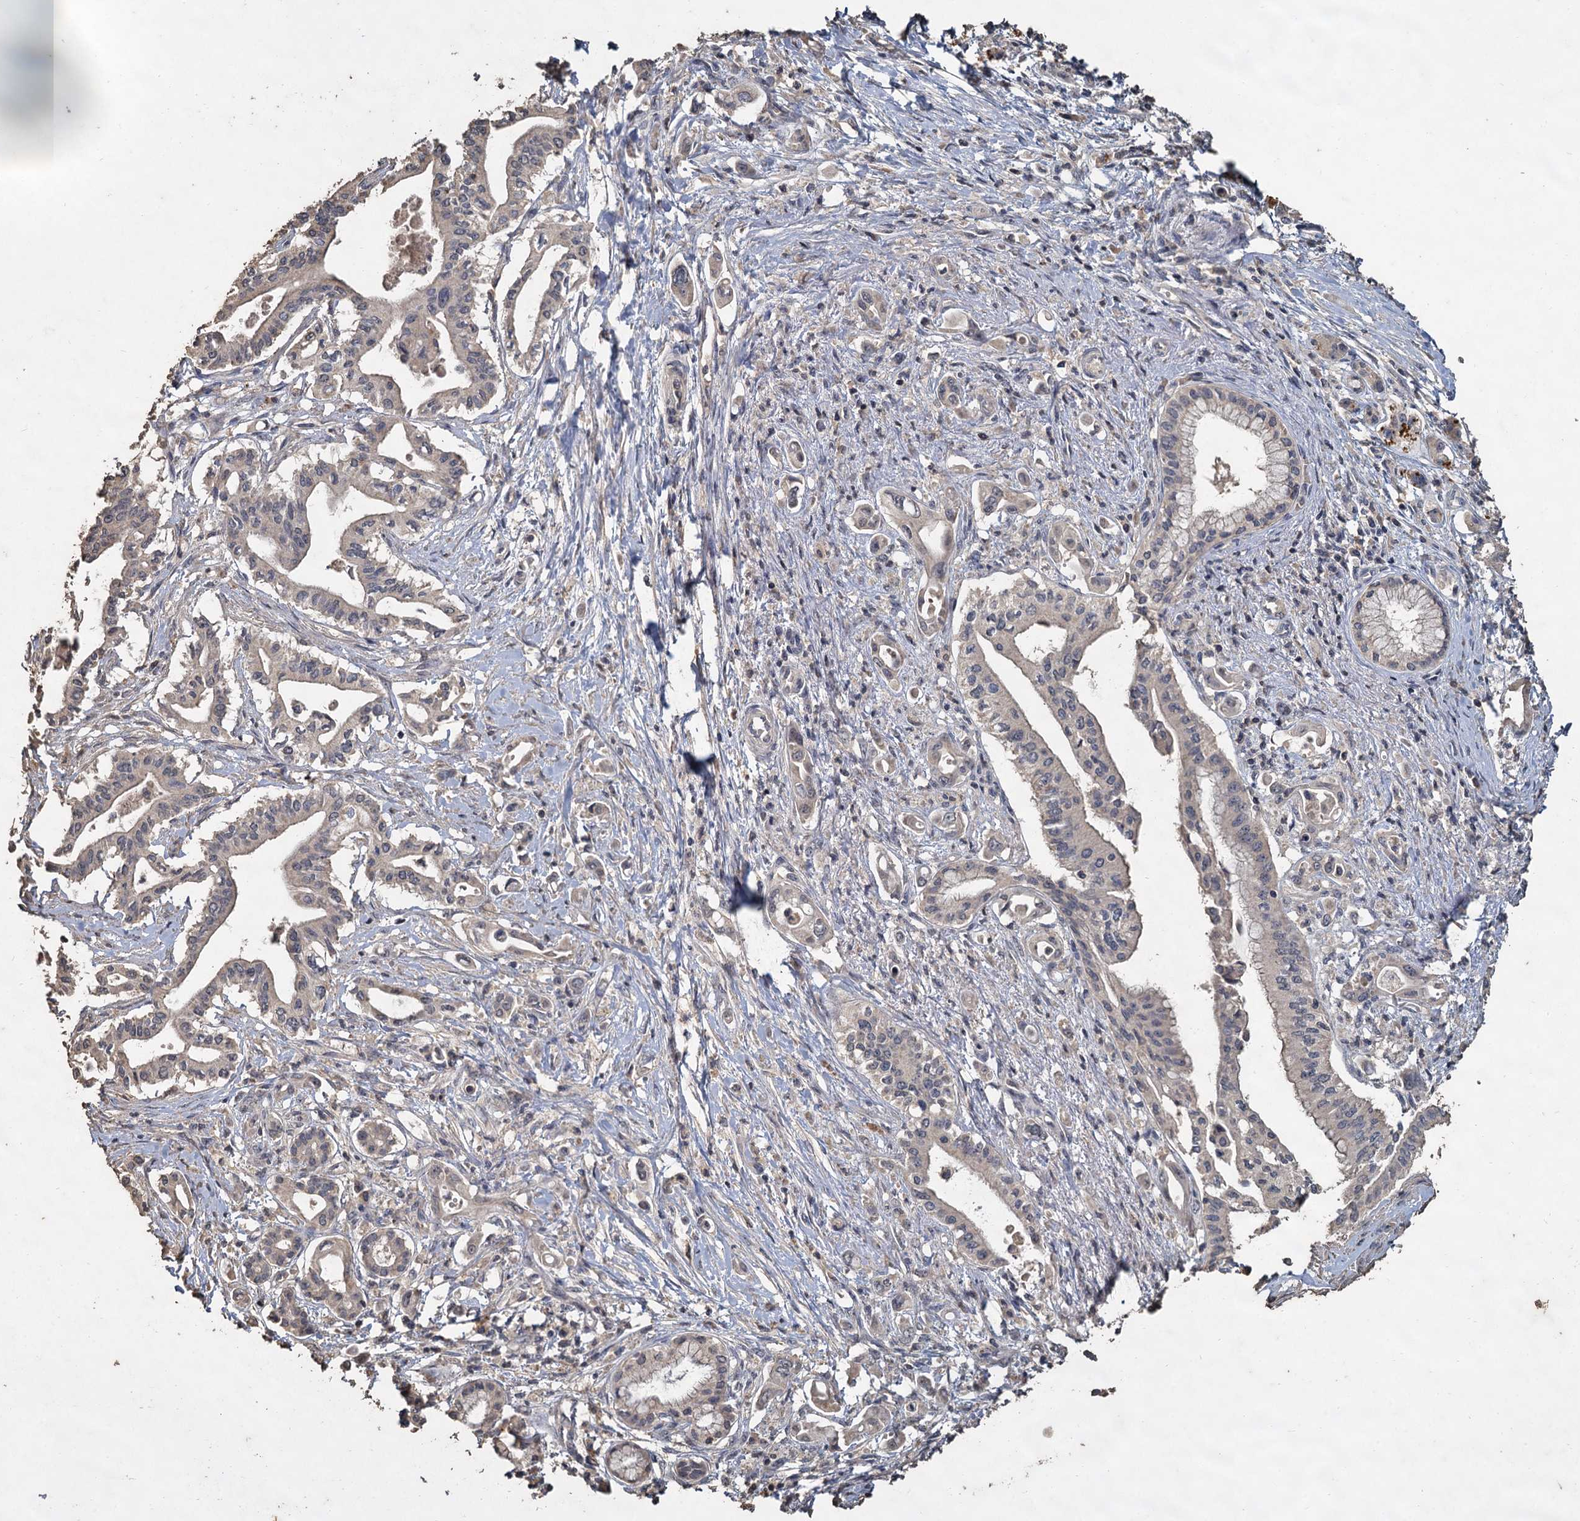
{"staining": {"intensity": "weak", "quantity": "<25%", "location": "cytoplasmic/membranous"}, "tissue": "pancreatic cancer", "cell_type": "Tumor cells", "image_type": "cancer", "snomed": [{"axis": "morphology", "description": "Adenocarcinoma, NOS"}, {"axis": "topography", "description": "Pancreas"}], "caption": "This is an IHC histopathology image of human pancreatic adenocarcinoma. There is no expression in tumor cells.", "gene": "CCDC61", "patient": {"sex": "female", "age": 77}}